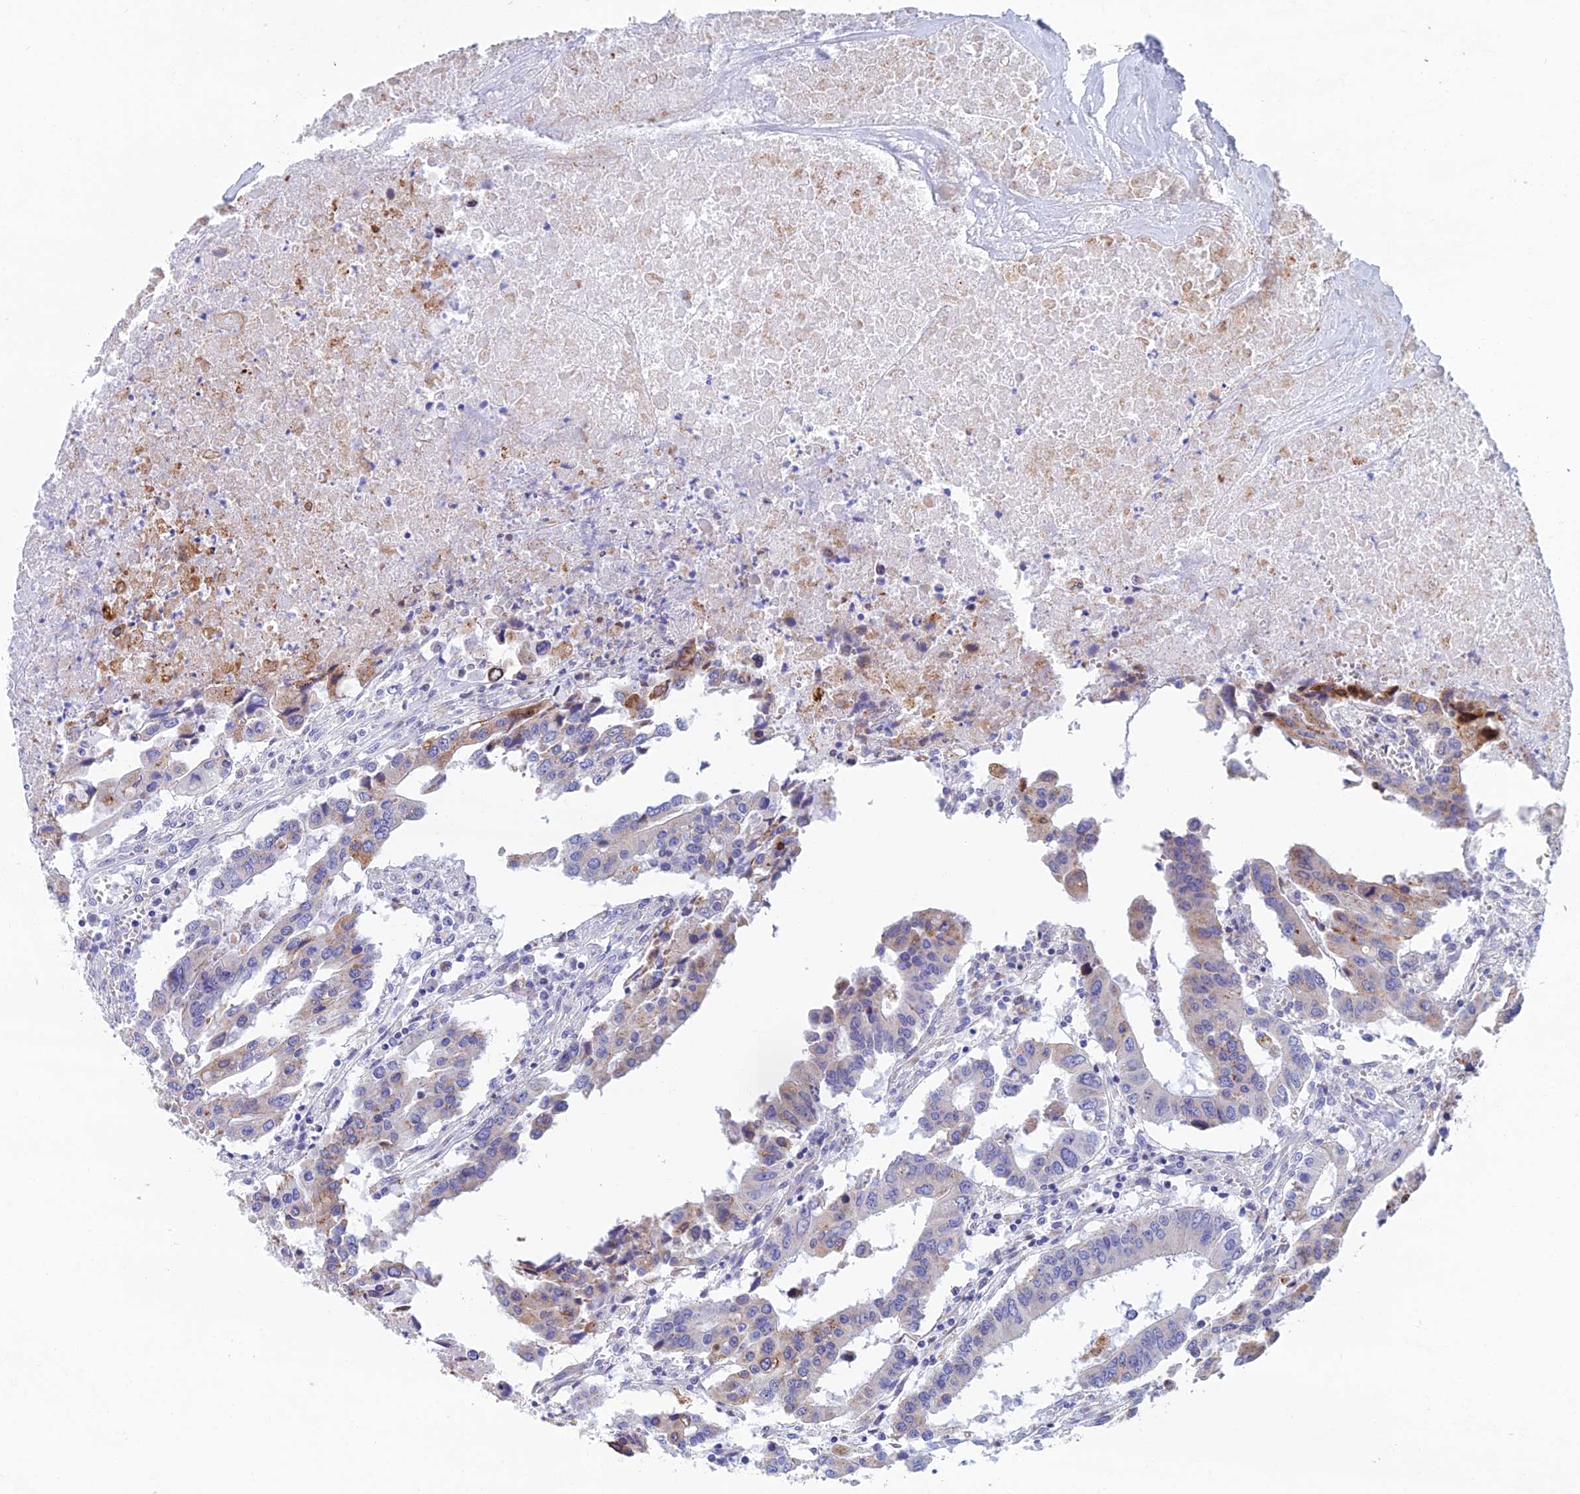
{"staining": {"intensity": "moderate", "quantity": "<25%", "location": "cytoplasmic/membranous"}, "tissue": "colorectal cancer", "cell_type": "Tumor cells", "image_type": "cancer", "snomed": [{"axis": "morphology", "description": "Adenocarcinoma, NOS"}, {"axis": "topography", "description": "Colon"}], "caption": "Immunohistochemistry (IHC) (DAB (3,3'-diaminobenzidine)) staining of human colorectal adenocarcinoma exhibits moderate cytoplasmic/membranous protein staining in approximately <25% of tumor cells.", "gene": "CFAP210", "patient": {"sex": "male", "age": 77}}